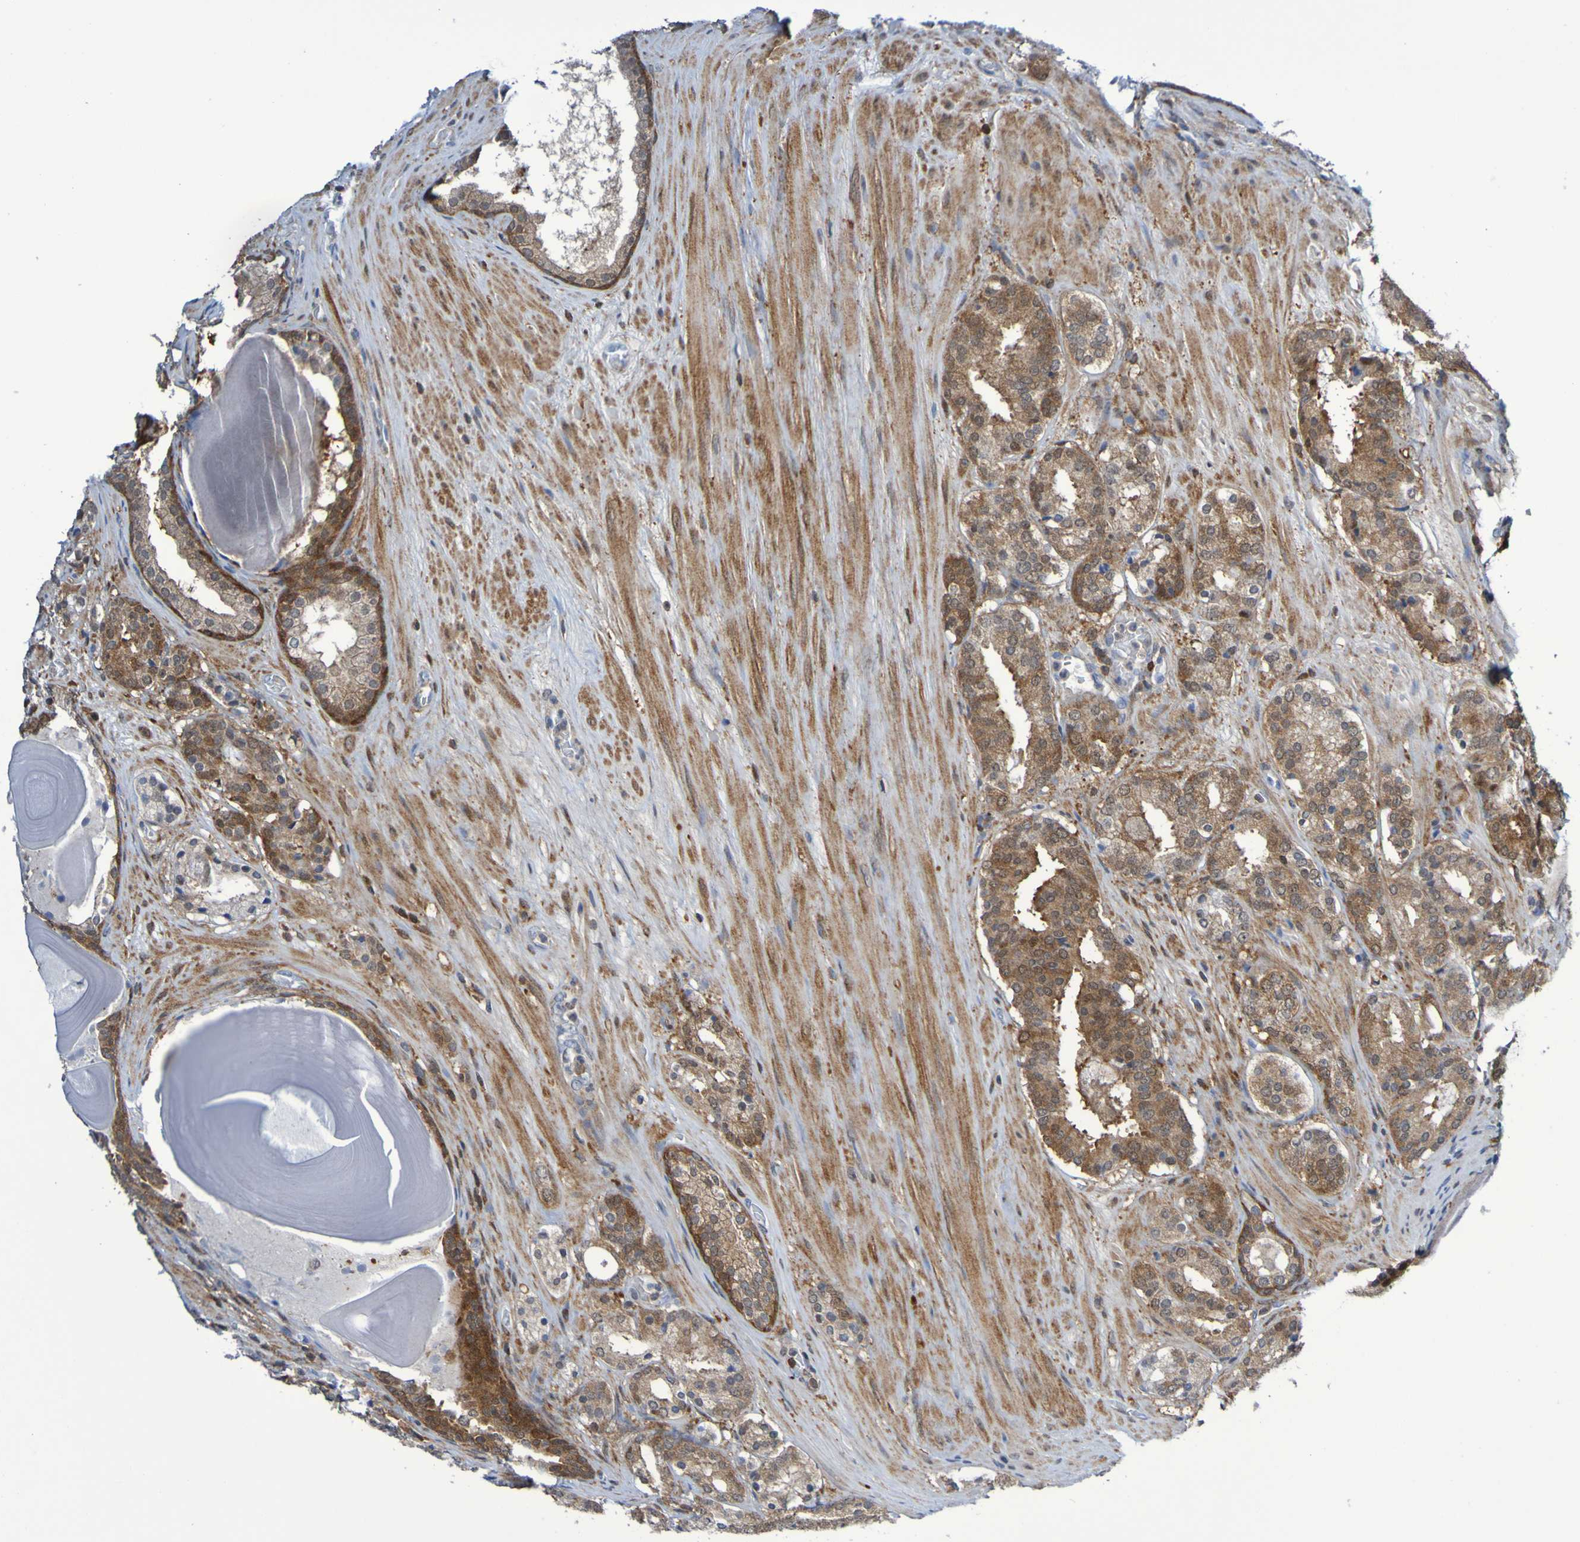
{"staining": {"intensity": "strong", "quantity": ">75%", "location": "cytoplasmic/membranous"}, "tissue": "prostate cancer", "cell_type": "Tumor cells", "image_type": "cancer", "snomed": [{"axis": "morphology", "description": "Adenocarcinoma, Low grade"}, {"axis": "topography", "description": "Prostate"}], "caption": "Immunohistochemistry (IHC) photomicrograph of neoplastic tissue: human adenocarcinoma (low-grade) (prostate) stained using immunohistochemistry demonstrates high levels of strong protein expression localized specifically in the cytoplasmic/membranous of tumor cells, appearing as a cytoplasmic/membranous brown color.", "gene": "ATIC", "patient": {"sex": "male", "age": 69}}